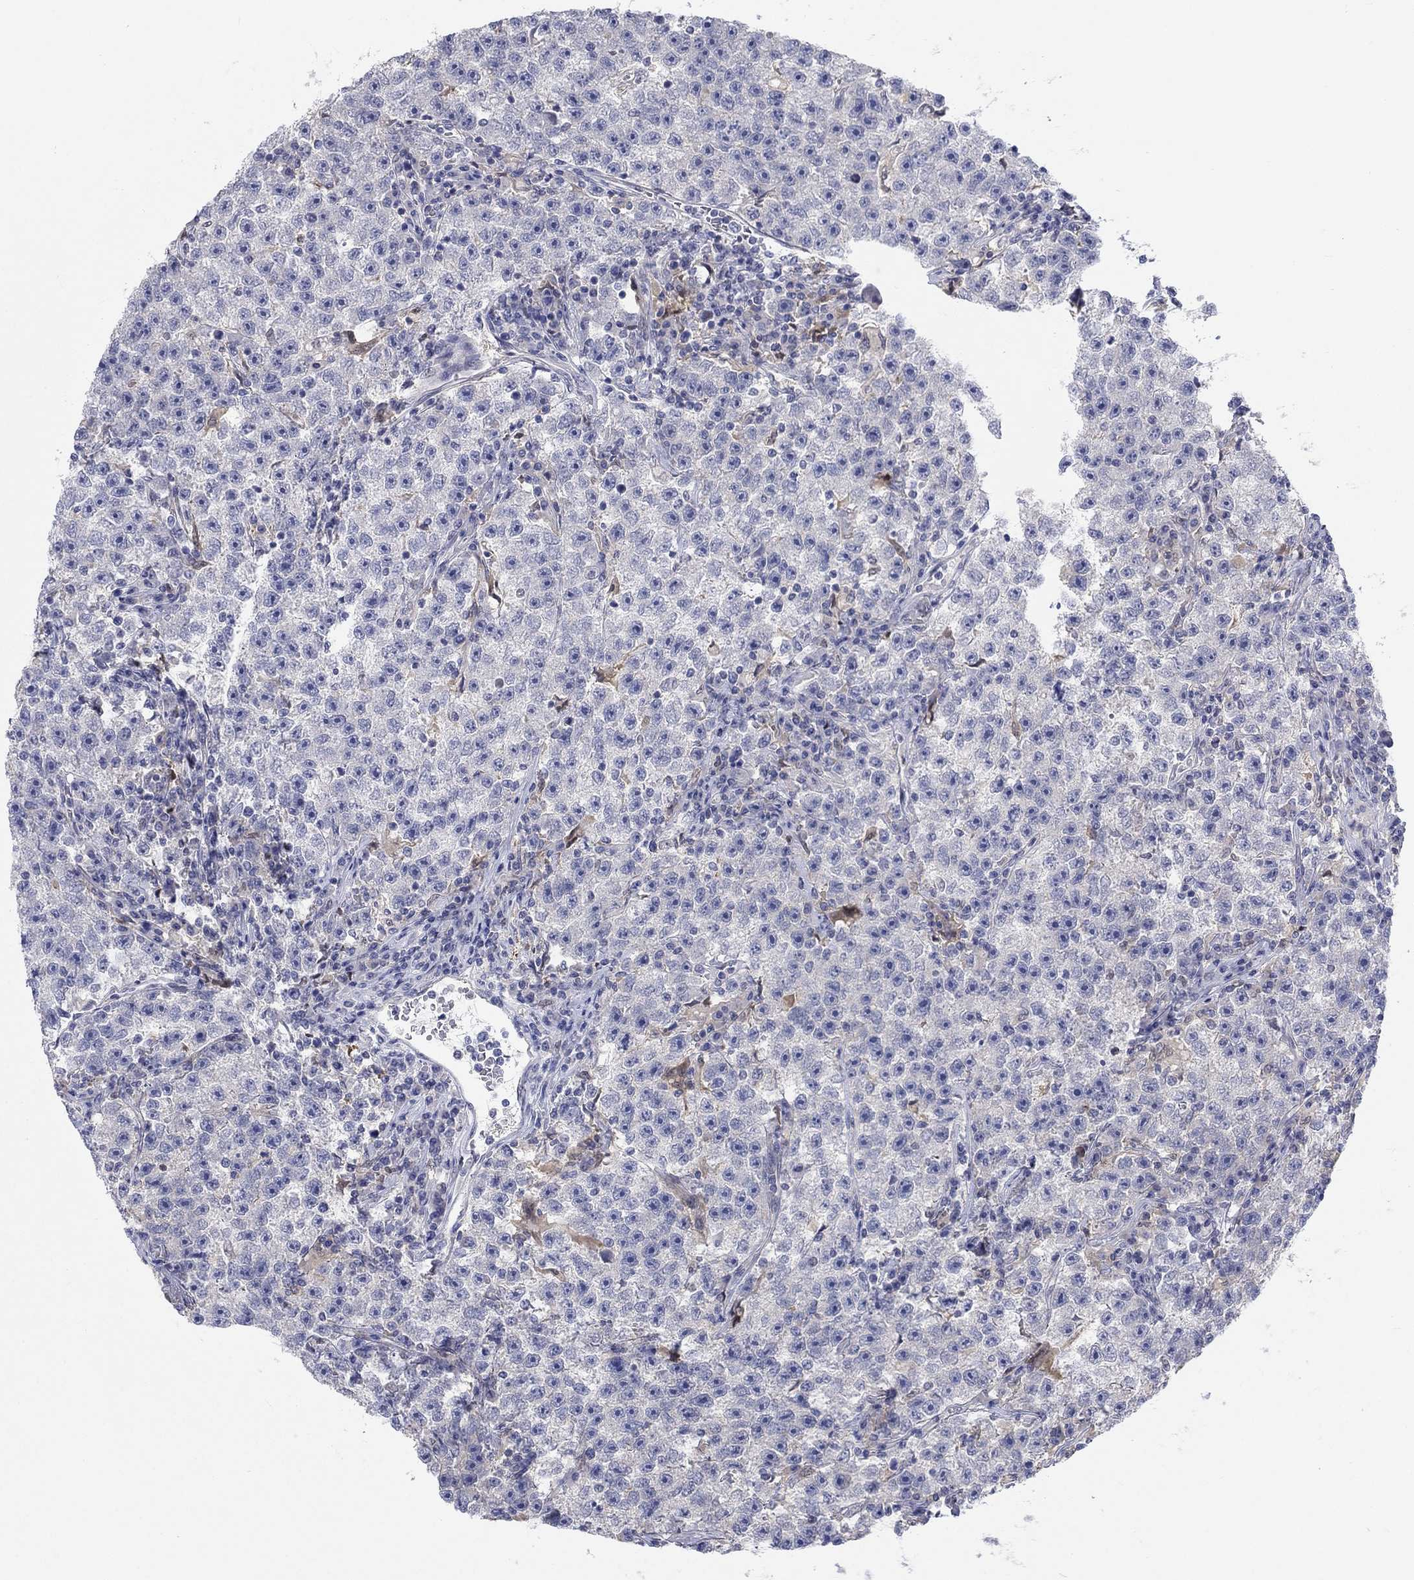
{"staining": {"intensity": "weak", "quantity": "<25%", "location": "cytoplasmic/membranous"}, "tissue": "testis cancer", "cell_type": "Tumor cells", "image_type": "cancer", "snomed": [{"axis": "morphology", "description": "Seminoma, NOS"}, {"axis": "topography", "description": "Testis"}], "caption": "Testis seminoma was stained to show a protein in brown. There is no significant staining in tumor cells.", "gene": "EGFLAM", "patient": {"sex": "male", "age": 22}}